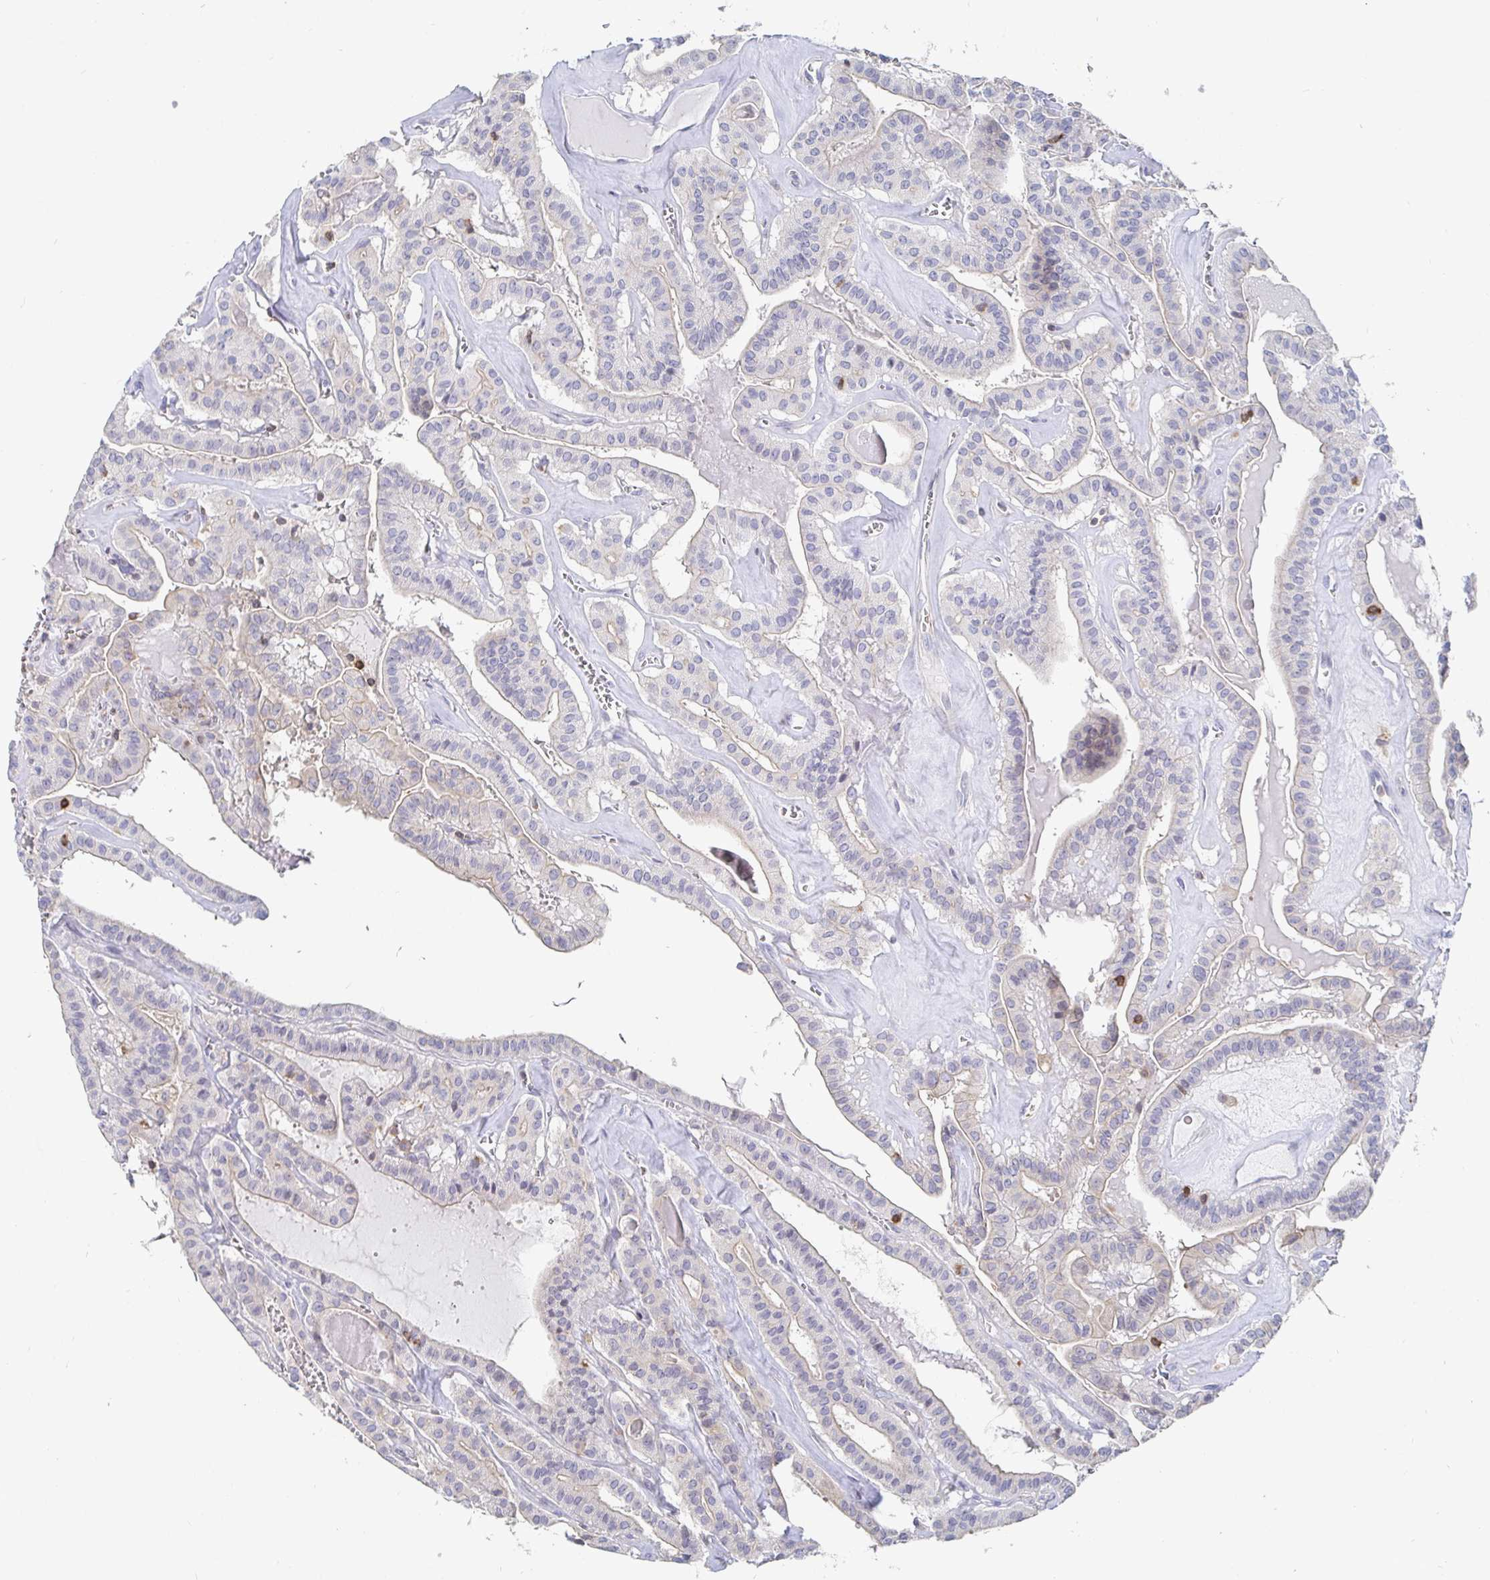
{"staining": {"intensity": "weak", "quantity": "<25%", "location": "nuclear"}, "tissue": "thyroid cancer", "cell_type": "Tumor cells", "image_type": "cancer", "snomed": [{"axis": "morphology", "description": "Papillary adenocarcinoma, NOS"}, {"axis": "topography", "description": "Thyroid gland"}], "caption": "This is a image of immunohistochemistry staining of thyroid cancer, which shows no positivity in tumor cells.", "gene": "PIK3CD", "patient": {"sex": "male", "age": 52}}